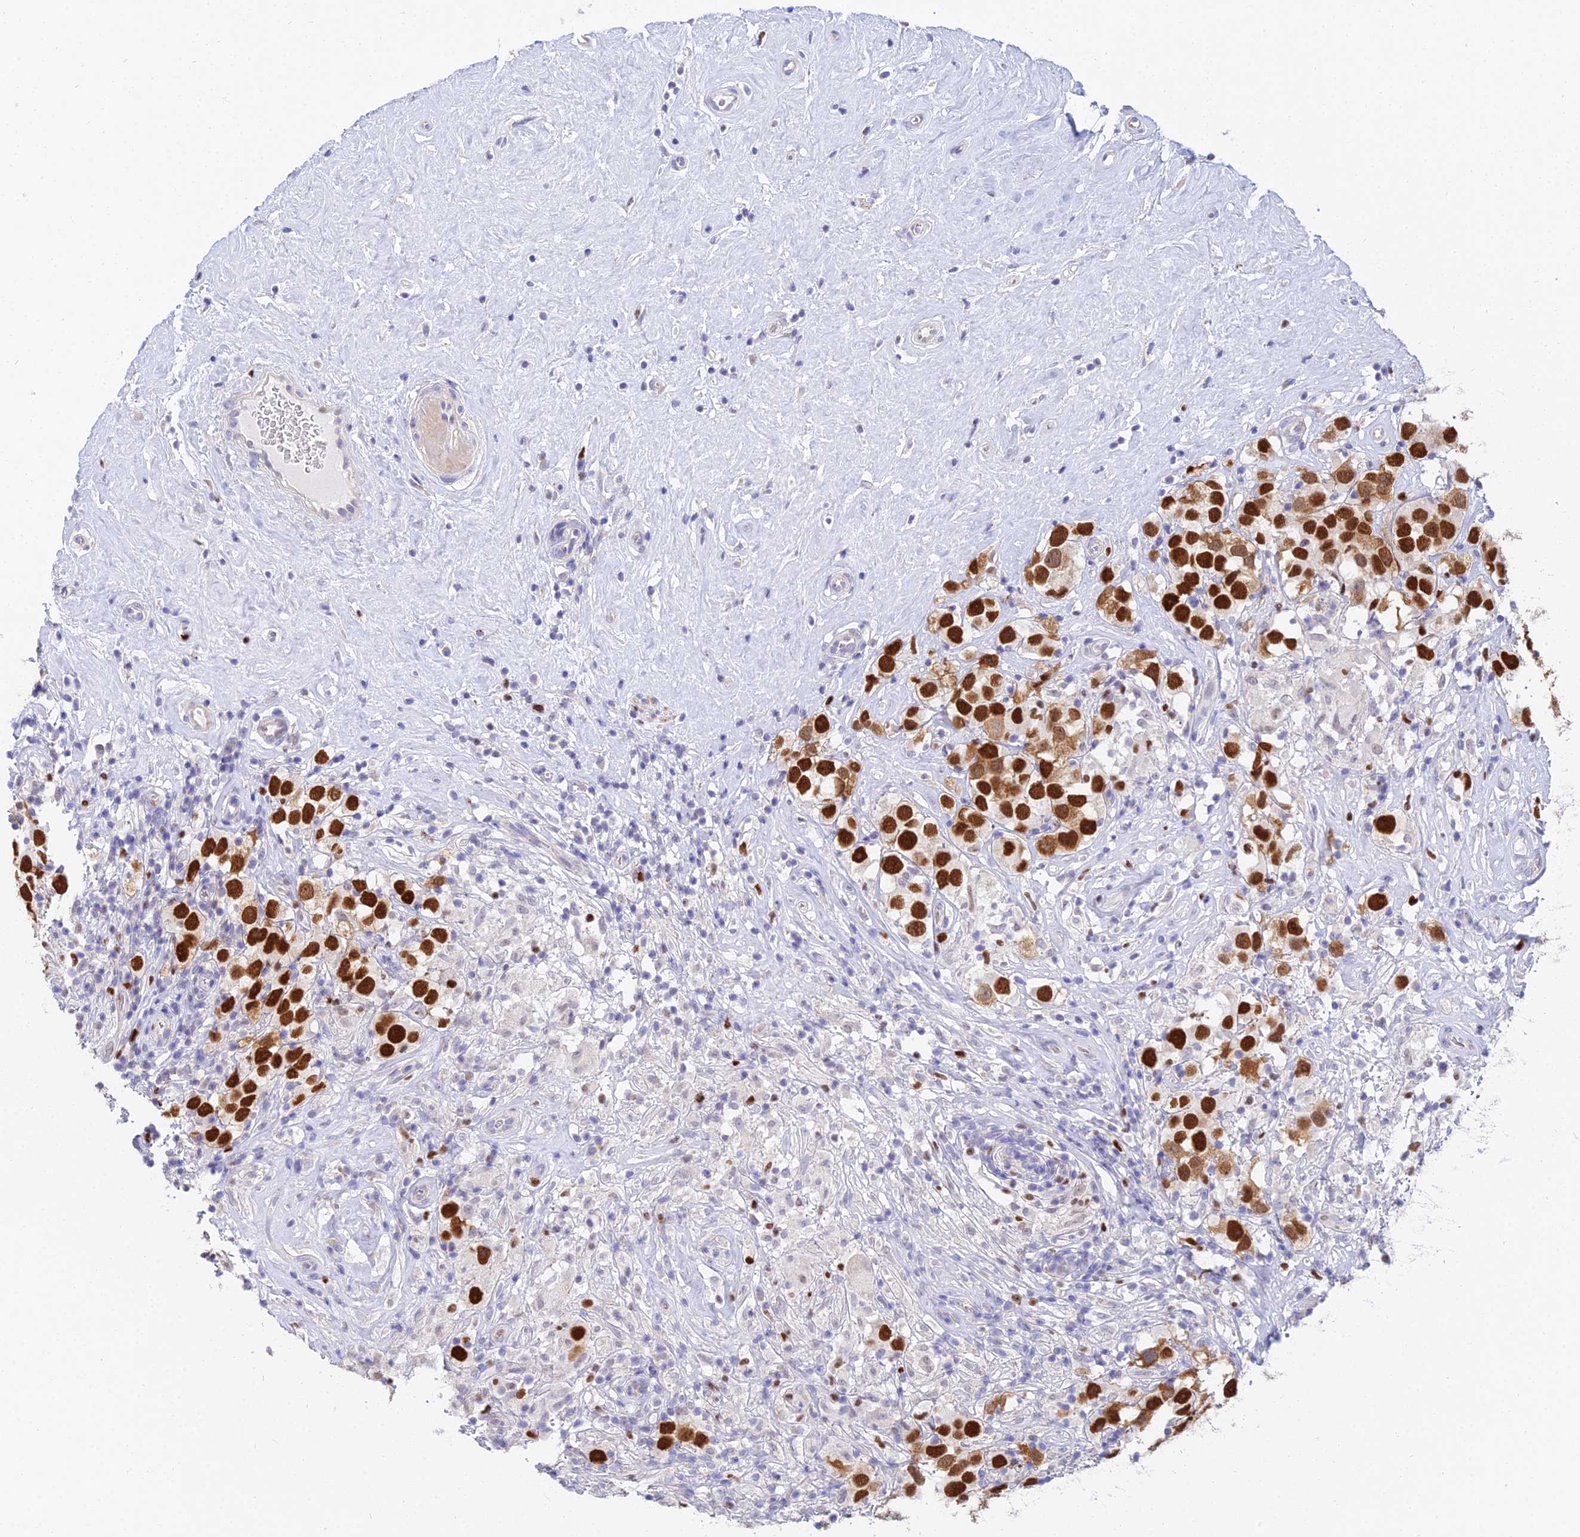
{"staining": {"intensity": "strong", "quantity": ">75%", "location": "nuclear"}, "tissue": "testis cancer", "cell_type": "Tumor cells", "image_type": "cancer", "snomed": [{"axis": "morphology", "description": "Seminoma, NOS"}, {"axis": "topography", "description": "Testis"}], "caption": "The histopathology image shows a brown stain indicating the presence of a protein in the nuclear of tumor cells in seminoma (testis).", "gene": "MCM2", "patient": {"sex": "male", "age": 49}}